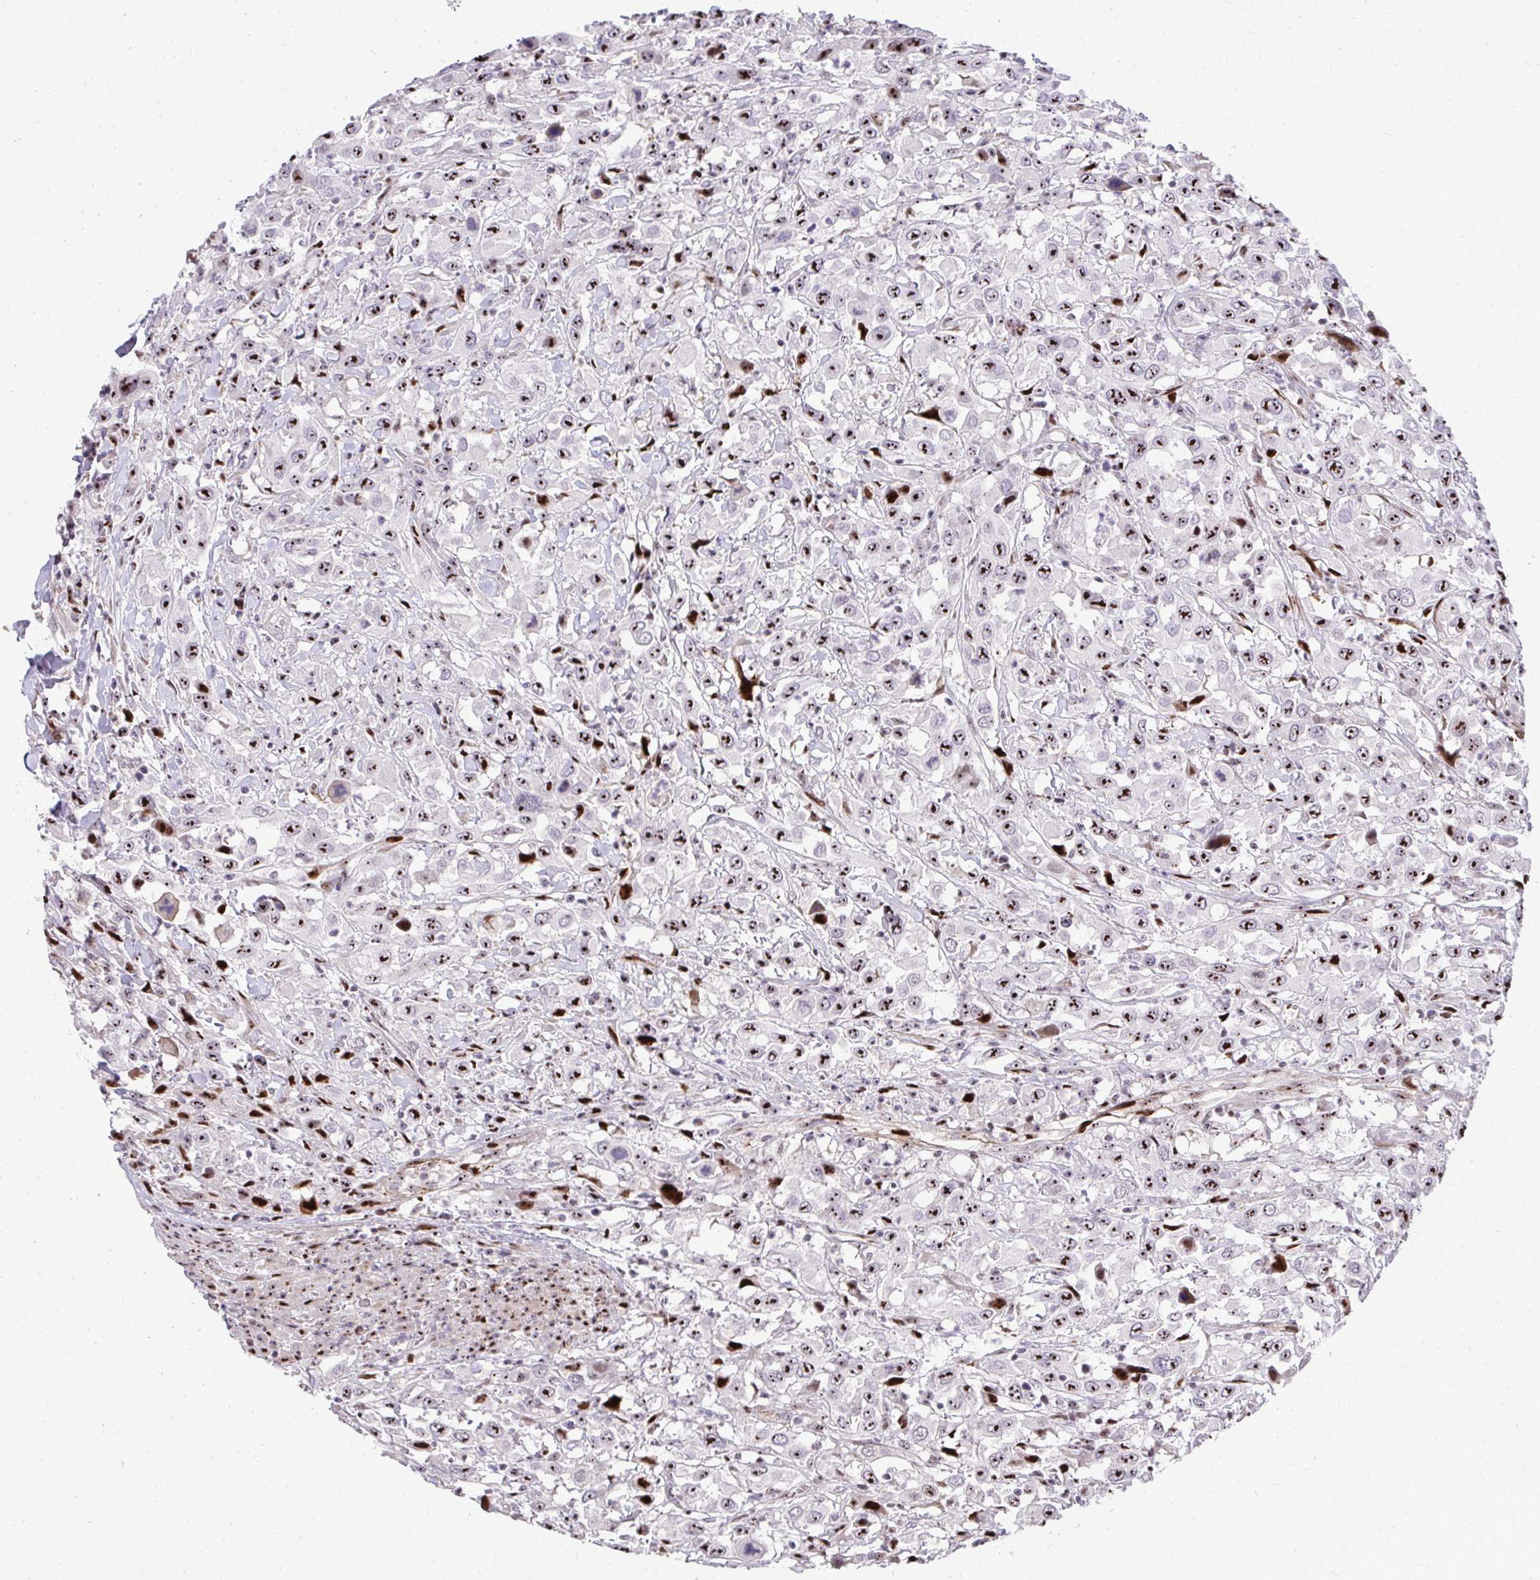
{"staining": {"intensity": "strong", "quantity": ">75%", "location": "nuclear"}, "tissue": "urothelial cancer", "cell_type": "Tumor cells", "image_type": "cancer", "snomed": [{"axis": "morphology", "description": "Urothelial carcinoma, High grade"}, {"axis": "topography", "description": "Urinary bladder"}], "caption": "Strong nuclear staining for a protein is identified in about >75% of tumor cells of high-grade urothelial carcinoma using immunohistochemistry (IHC).", "gene": "DLX4", "patient": {"sex": "male", "age": 61}}